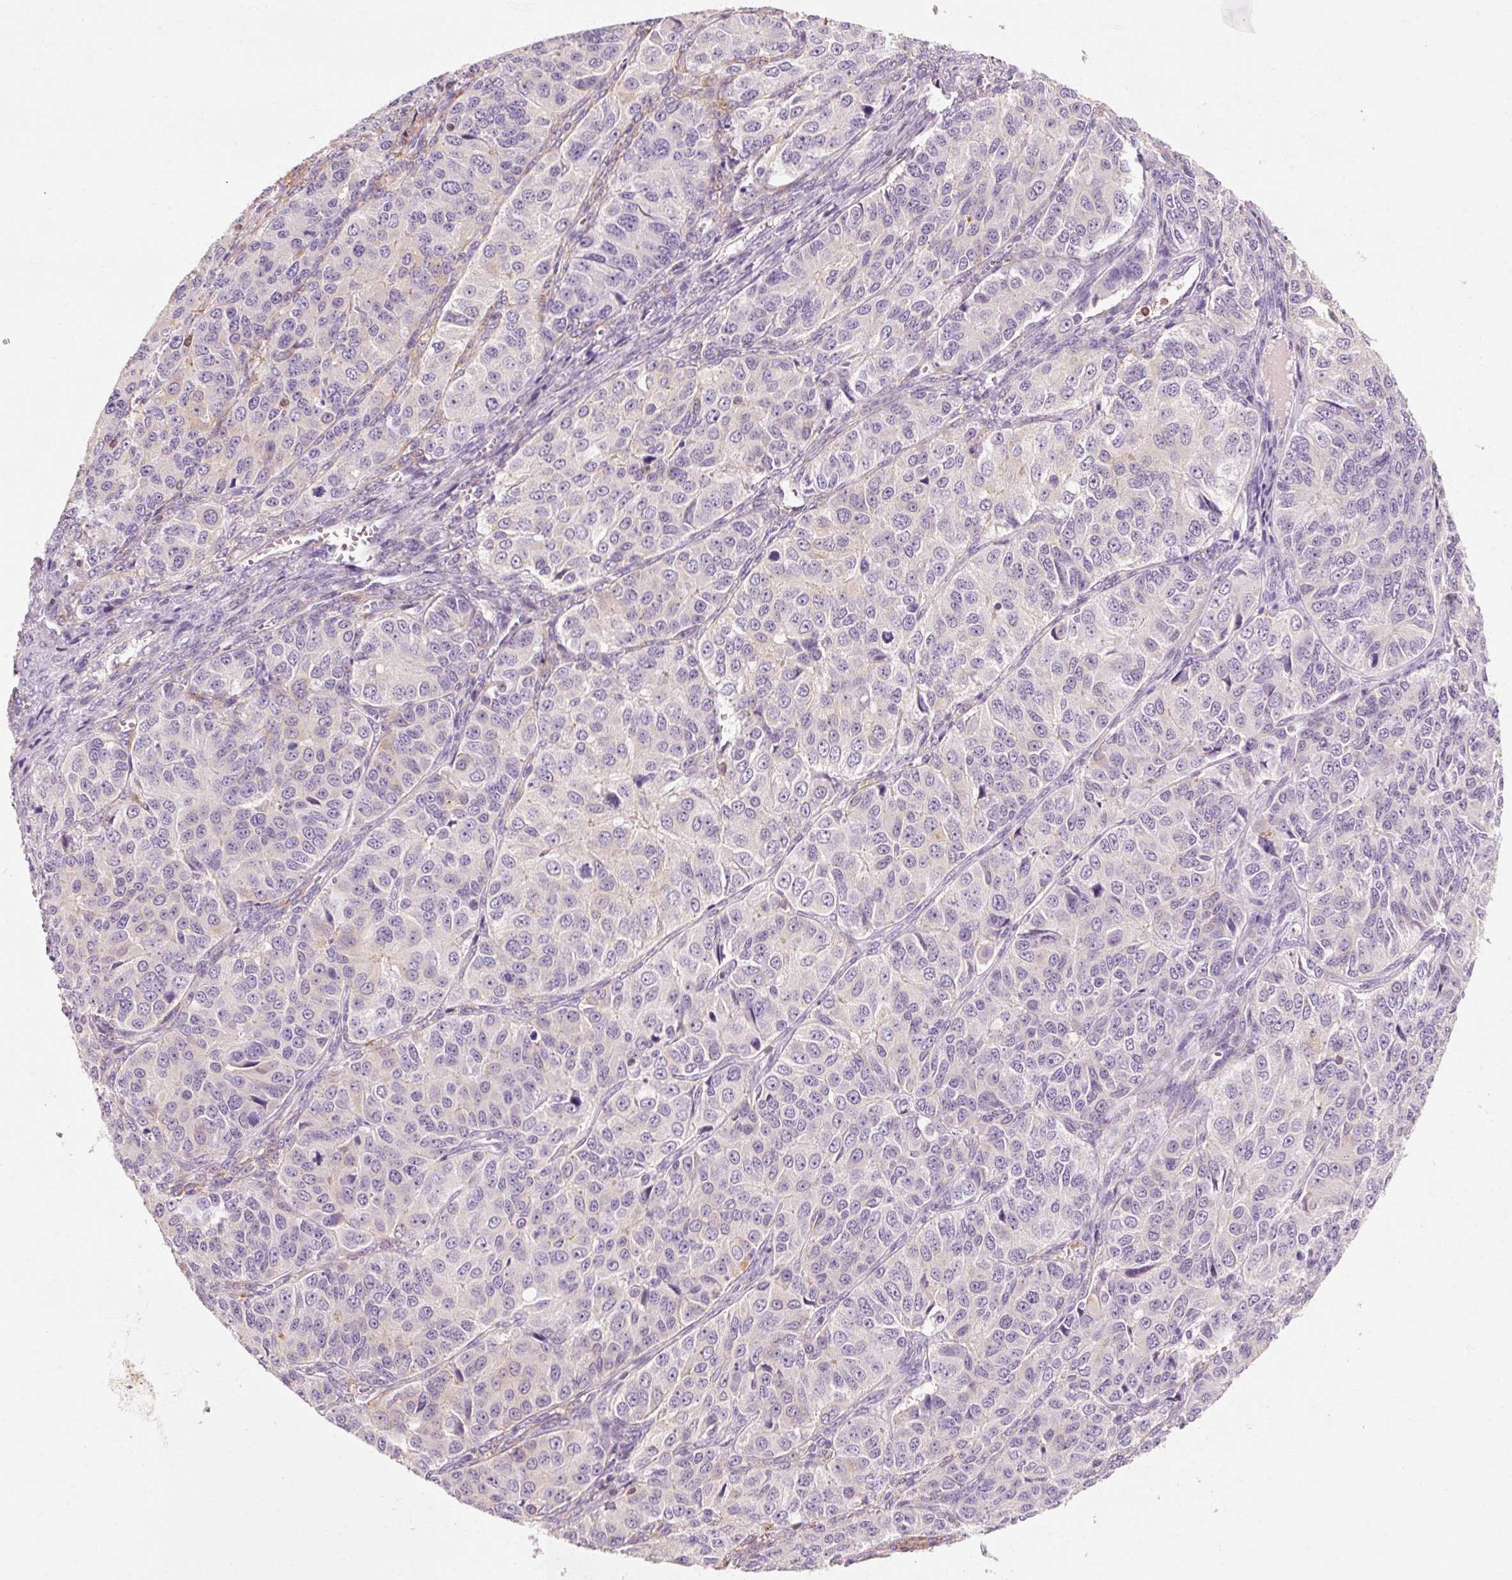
{"staining": {"intensity": "negative", "quantity": "none", "location": "none"}, "tissue": "ovarian cancer", "cell_type": "Tumor cells", "image_type": "cancer", "snomed": [{"axis": "morphology", "description": "Carcinoma, endometroid"}, {"axis": "topography", "description": "Ovary"}], "caption": "Tumor cells show no significant protein staining in ovarian cancer. (Brightfield microscopy of DAB IHC at high magnification).", "gene": "OR8K1", "patient": {"sex": "female", "age": 51}}